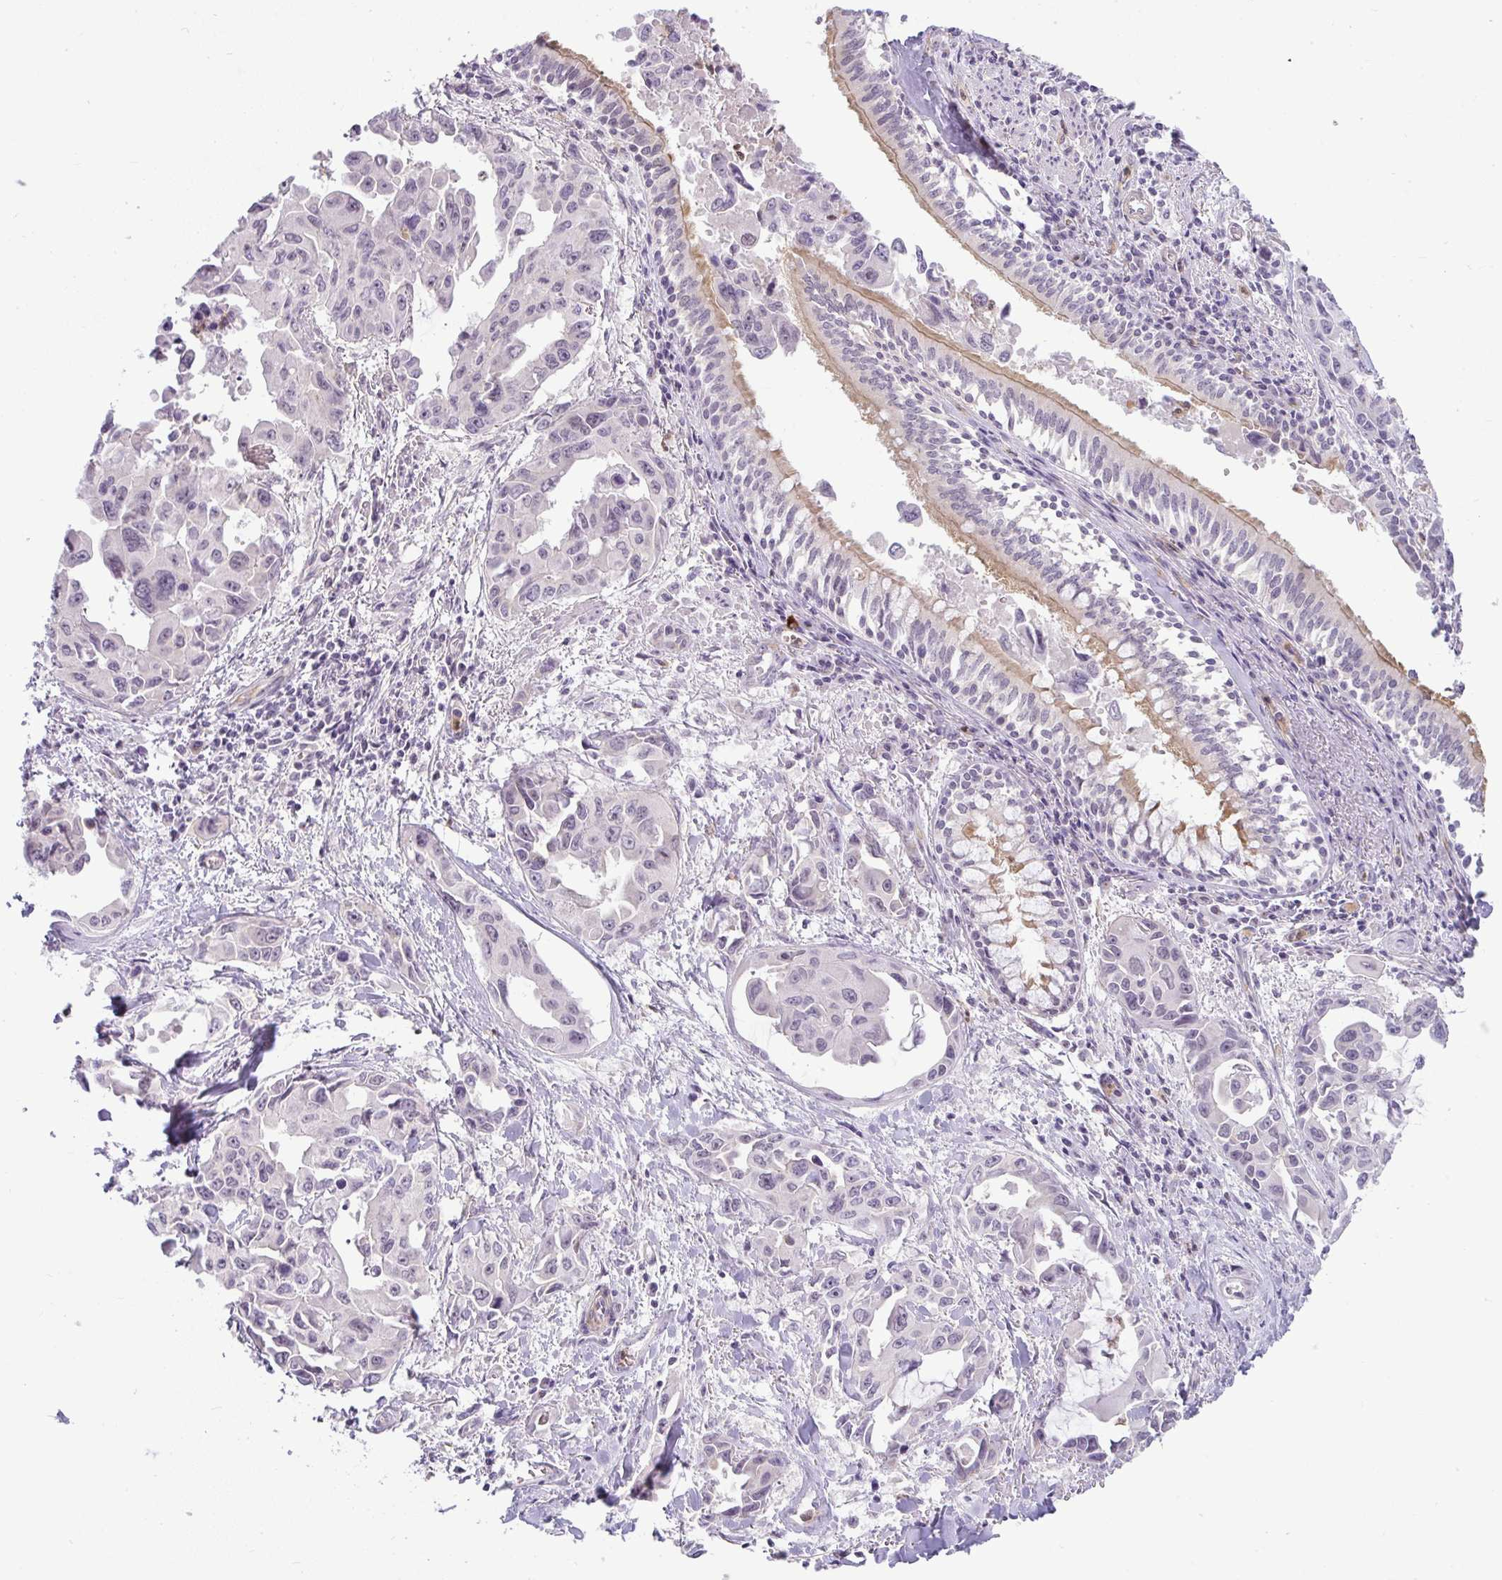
{"staining": {"intensity": "negative", "quantity": "none", "location": "none"}, "tissue": "lung cancer", "cell_type": "Tumor cells", "image_type": "cancer", "snomed": [{"axis": "morphology", "description": "Adenocarcinoma, NOS"}, {"axis": "topography", "description": "Lung"}], "caption": "An immunohistochemistry photomicrograph of lung cancer (adenocarcinoma) is shown. There is no staining in tumor cells of lung cancer (adenocarcinoma).", "gene": "DZIP1", "patient": {"sex": "male", "age": 64}}